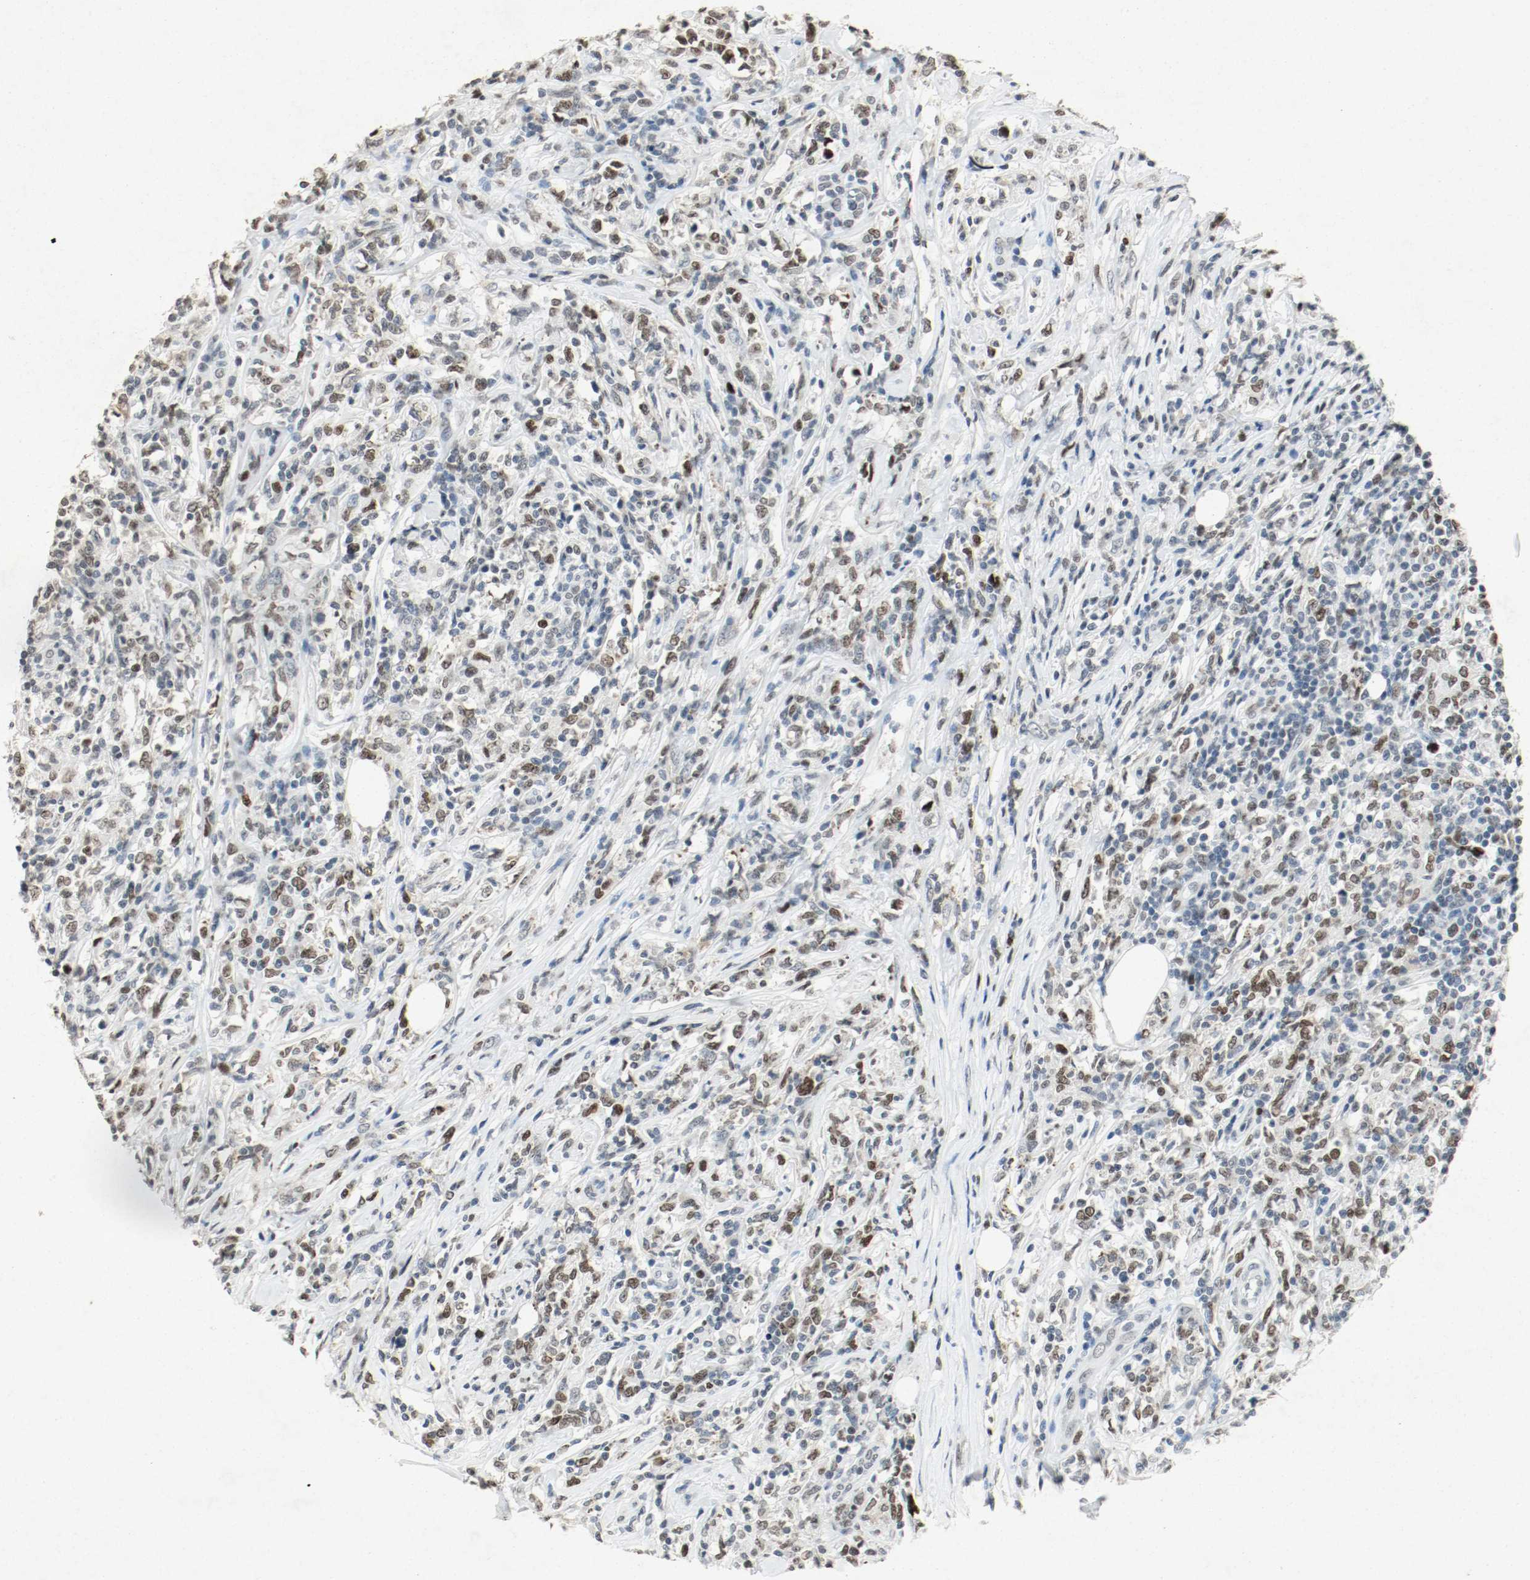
{"staining": {"intensity": "moderate", "quantity": "25%-75%", "location": "nuclear"}, "tissue": "lymphoma", "cell_type": "Tumor cells", "image_type": "cancer", "snomed": [{"axis": "morphology", "description": "Malignant lymphoma, non-Hodgkin's type, High grade"}, {"axis": "topography", "description": "Lymph node"}], "caption": "Moderate nuclear expression is seen in about 25%-75% of tumor cells in lymphoma. Ihc stains the protein in brown and the nuclei are stained blue.", "gene": "DNMT1", "patient": {"sex": "female", "age": 84}}